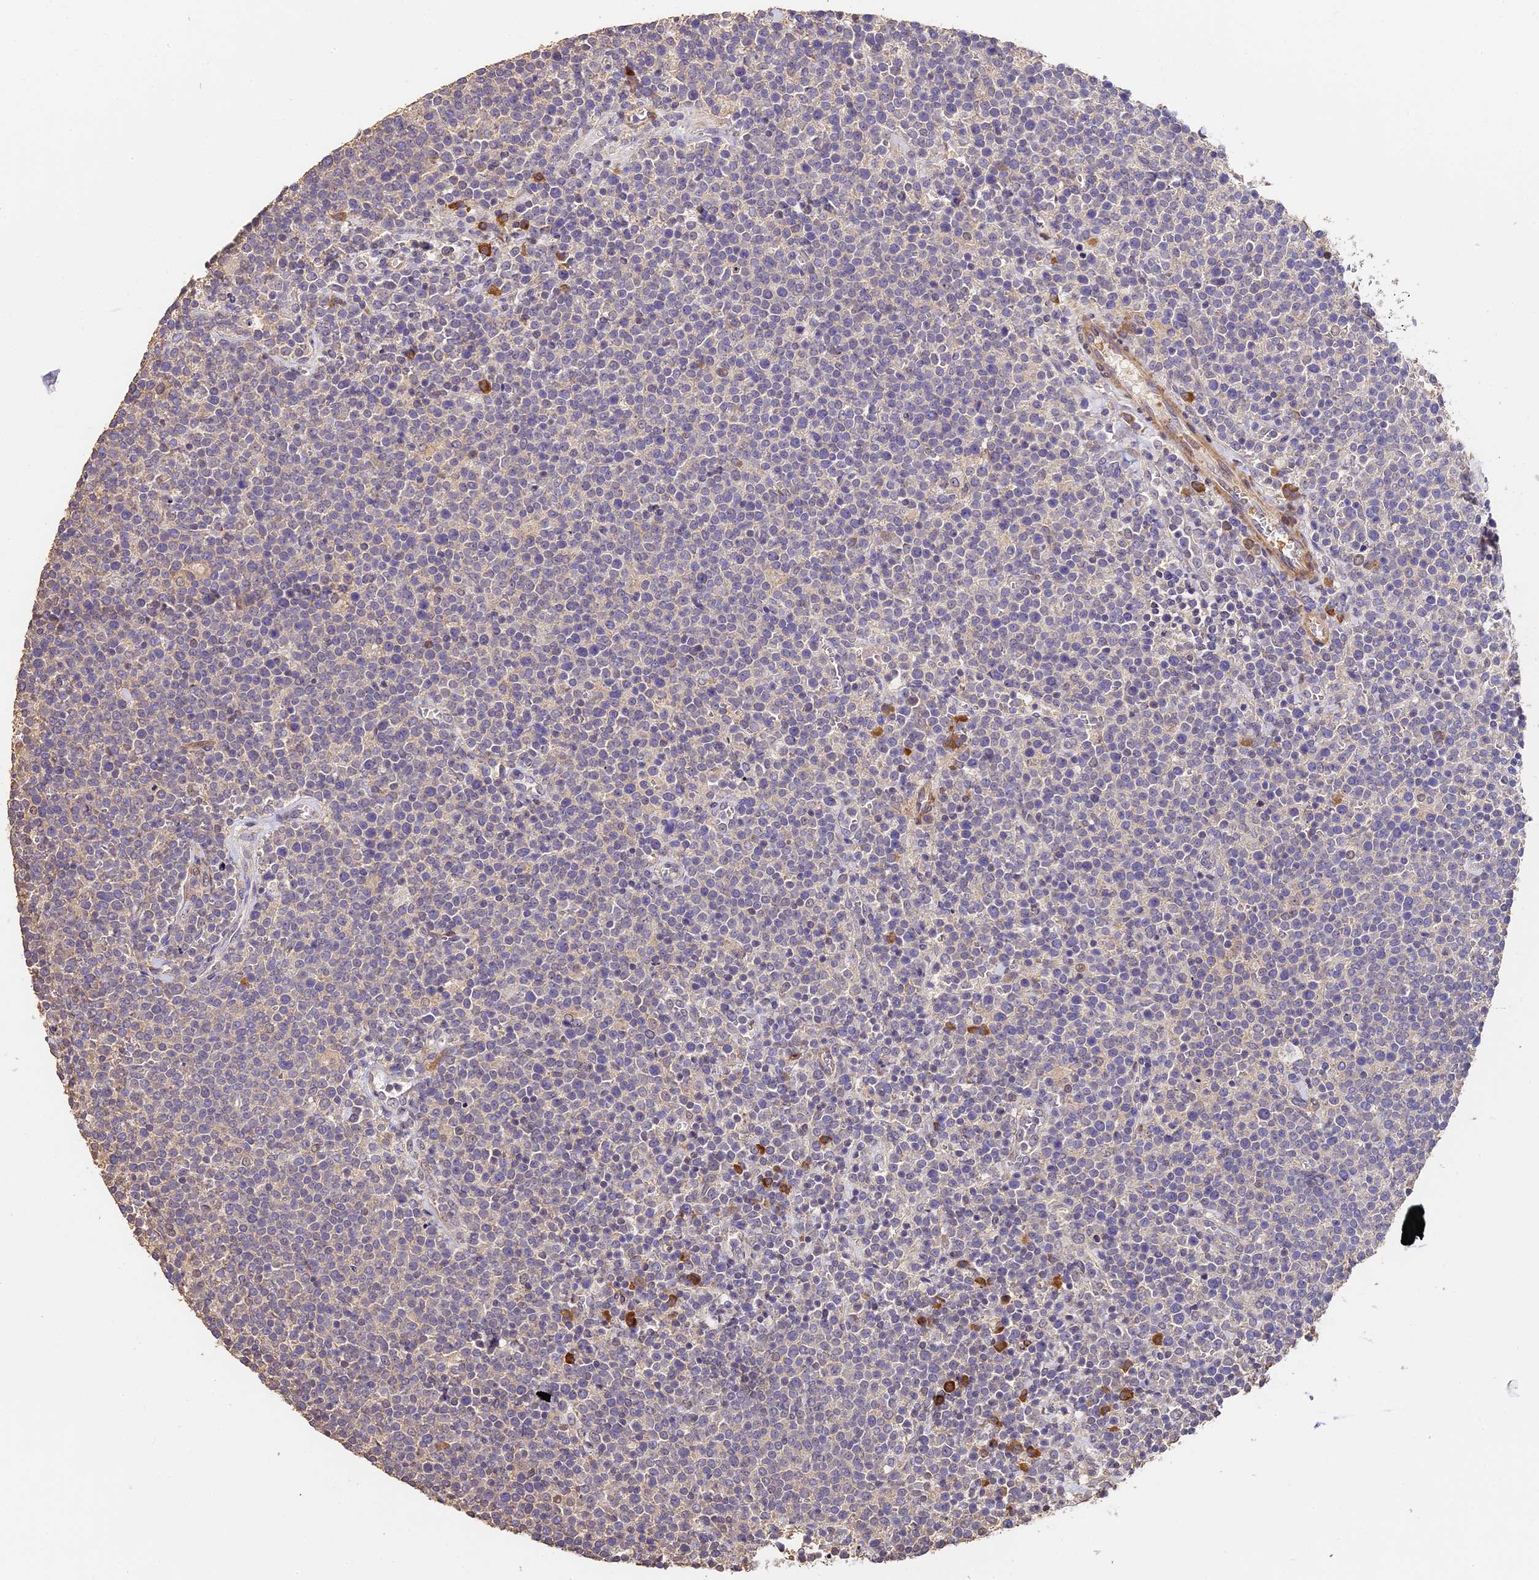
{"staining": {"intensity": "negative", "quantity": "none", "location": "none"}, "tissue": "lymphoma", "cell_type": "Tumor cells", "image_type": "cancer", "snomed": [{"axis": "morphology", "description": "Malignant lymphoma, non-Hodgkin's type, High grade"}, {"axis": "topography", "description": "Lymph node"}], "caption": "Immunohistochemistry (IHC) of malignant lymphoma, non-Hodgkin's type (high-grade) exhibits no positivity in tumor cells.", "gene": "SLC11A1", "patient": {"sex": "male", "age": 61}}